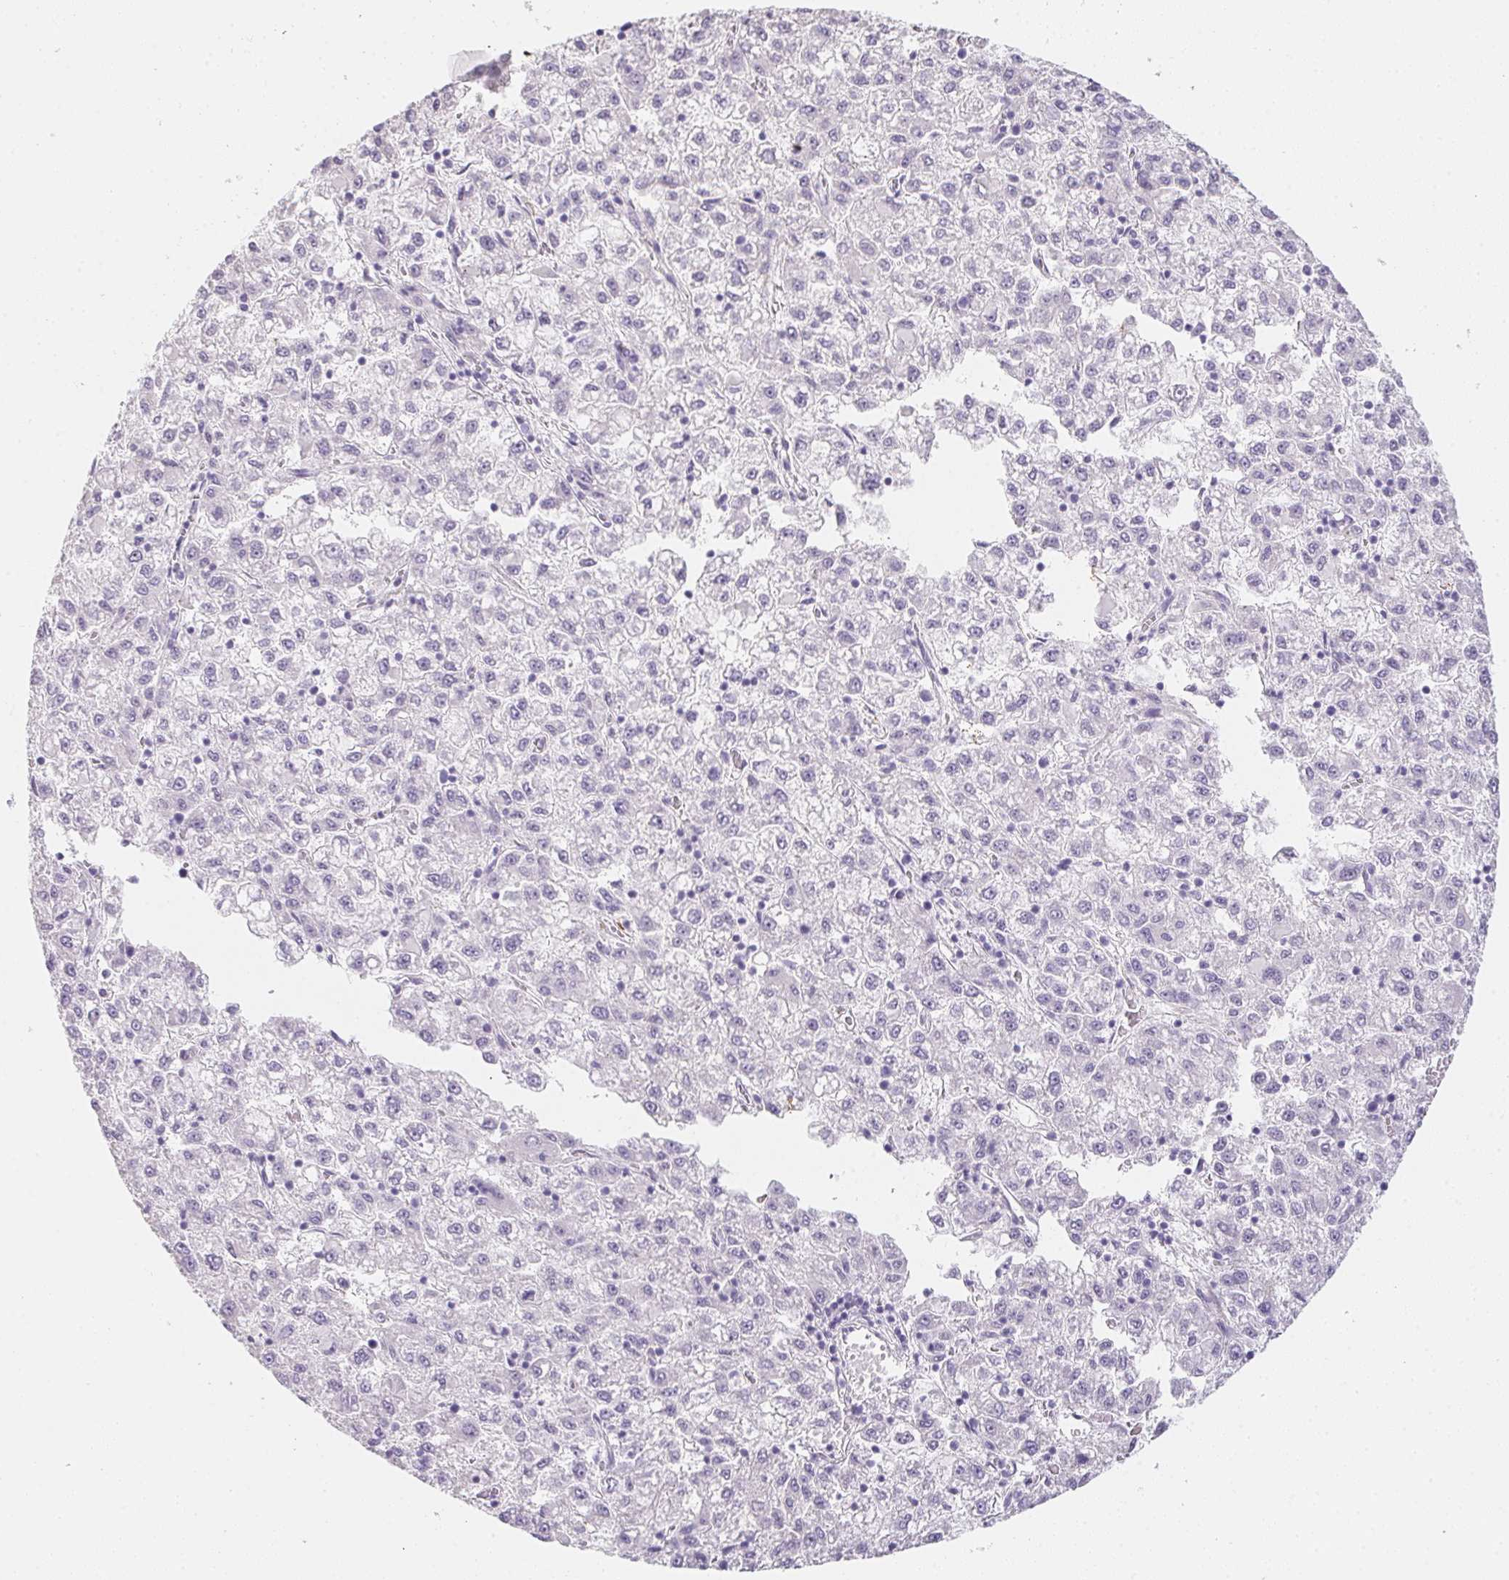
{"staining": {"intensity": "negative", "quantity": "none", "location": "none"}, "tissue": "liver cancer", "cell_type": "Tumor cells", "image_type": "cancer", "snomed": [{"axis": "morphology", "description": "Carcinoma, Hepatocellular, NOS"}, {"axis": "topography", "description": "Liver"}], "caption": "High power microscopy photomicrograph of an immunohistochemistry (IHC) histopathology image of liver cancer, revealing no significant staining in tumor cells. (DAB IHC, high magnification).", "gene": "MYL4", "patient": {"sex": "male", "age": 40}}